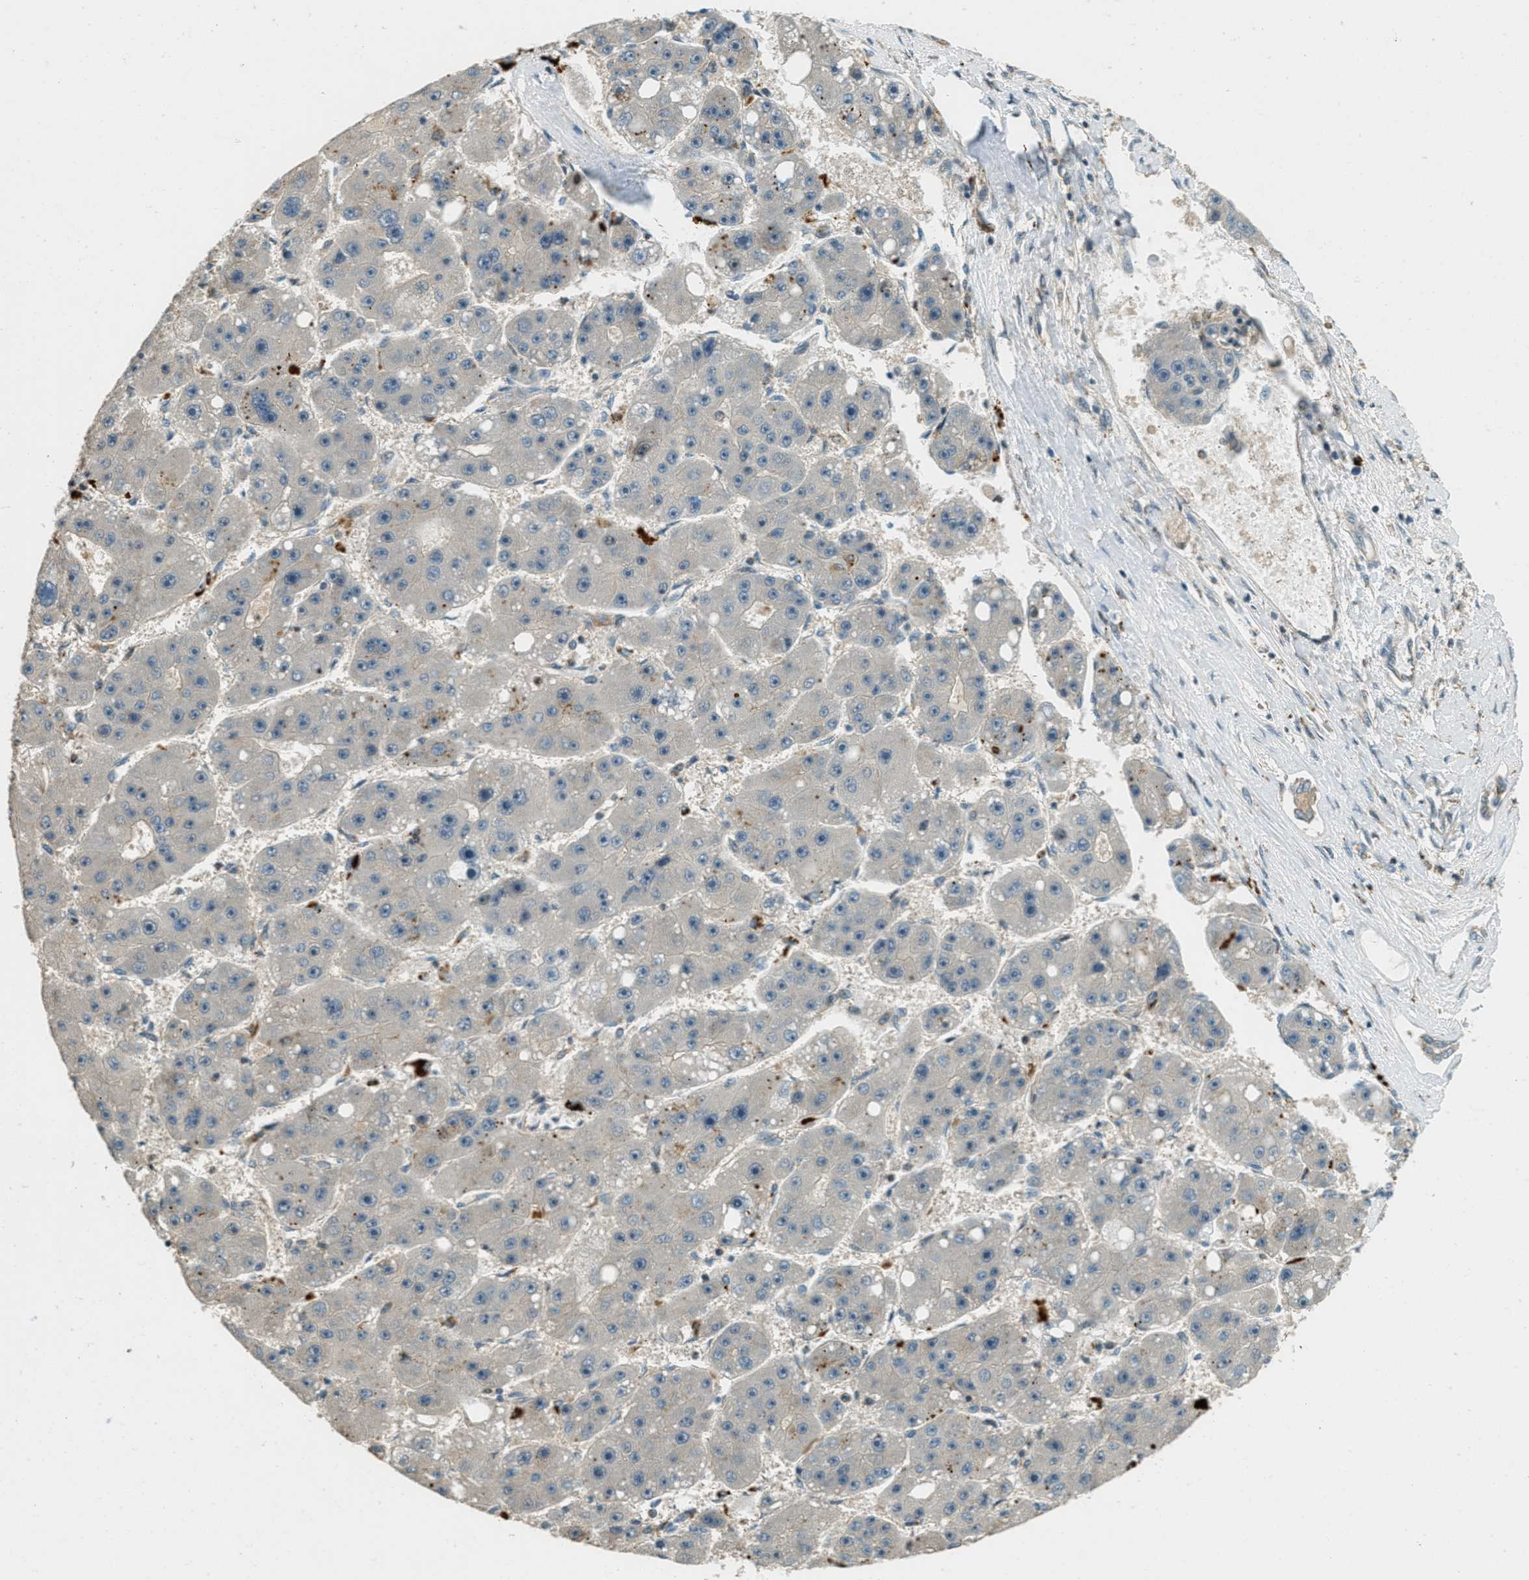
{"staining": {"intensity": "negative", "quantity": "none", "location": "none"}, "tissue": "liver cancer", "cell_type": "Tumor cells", "image_type": "cancer", "snomed": [{"axis": "morphology", "description": "Carcinoma, Hepatocellular, NOS"}, {"axis": "topography", "description": "Liver"}], "caption": "There is no significant positivity in tumor cells of liver hepatocellular carcinoma.", "gene": "PTPN23", "patient": {"sex": "female", "age": 61}}